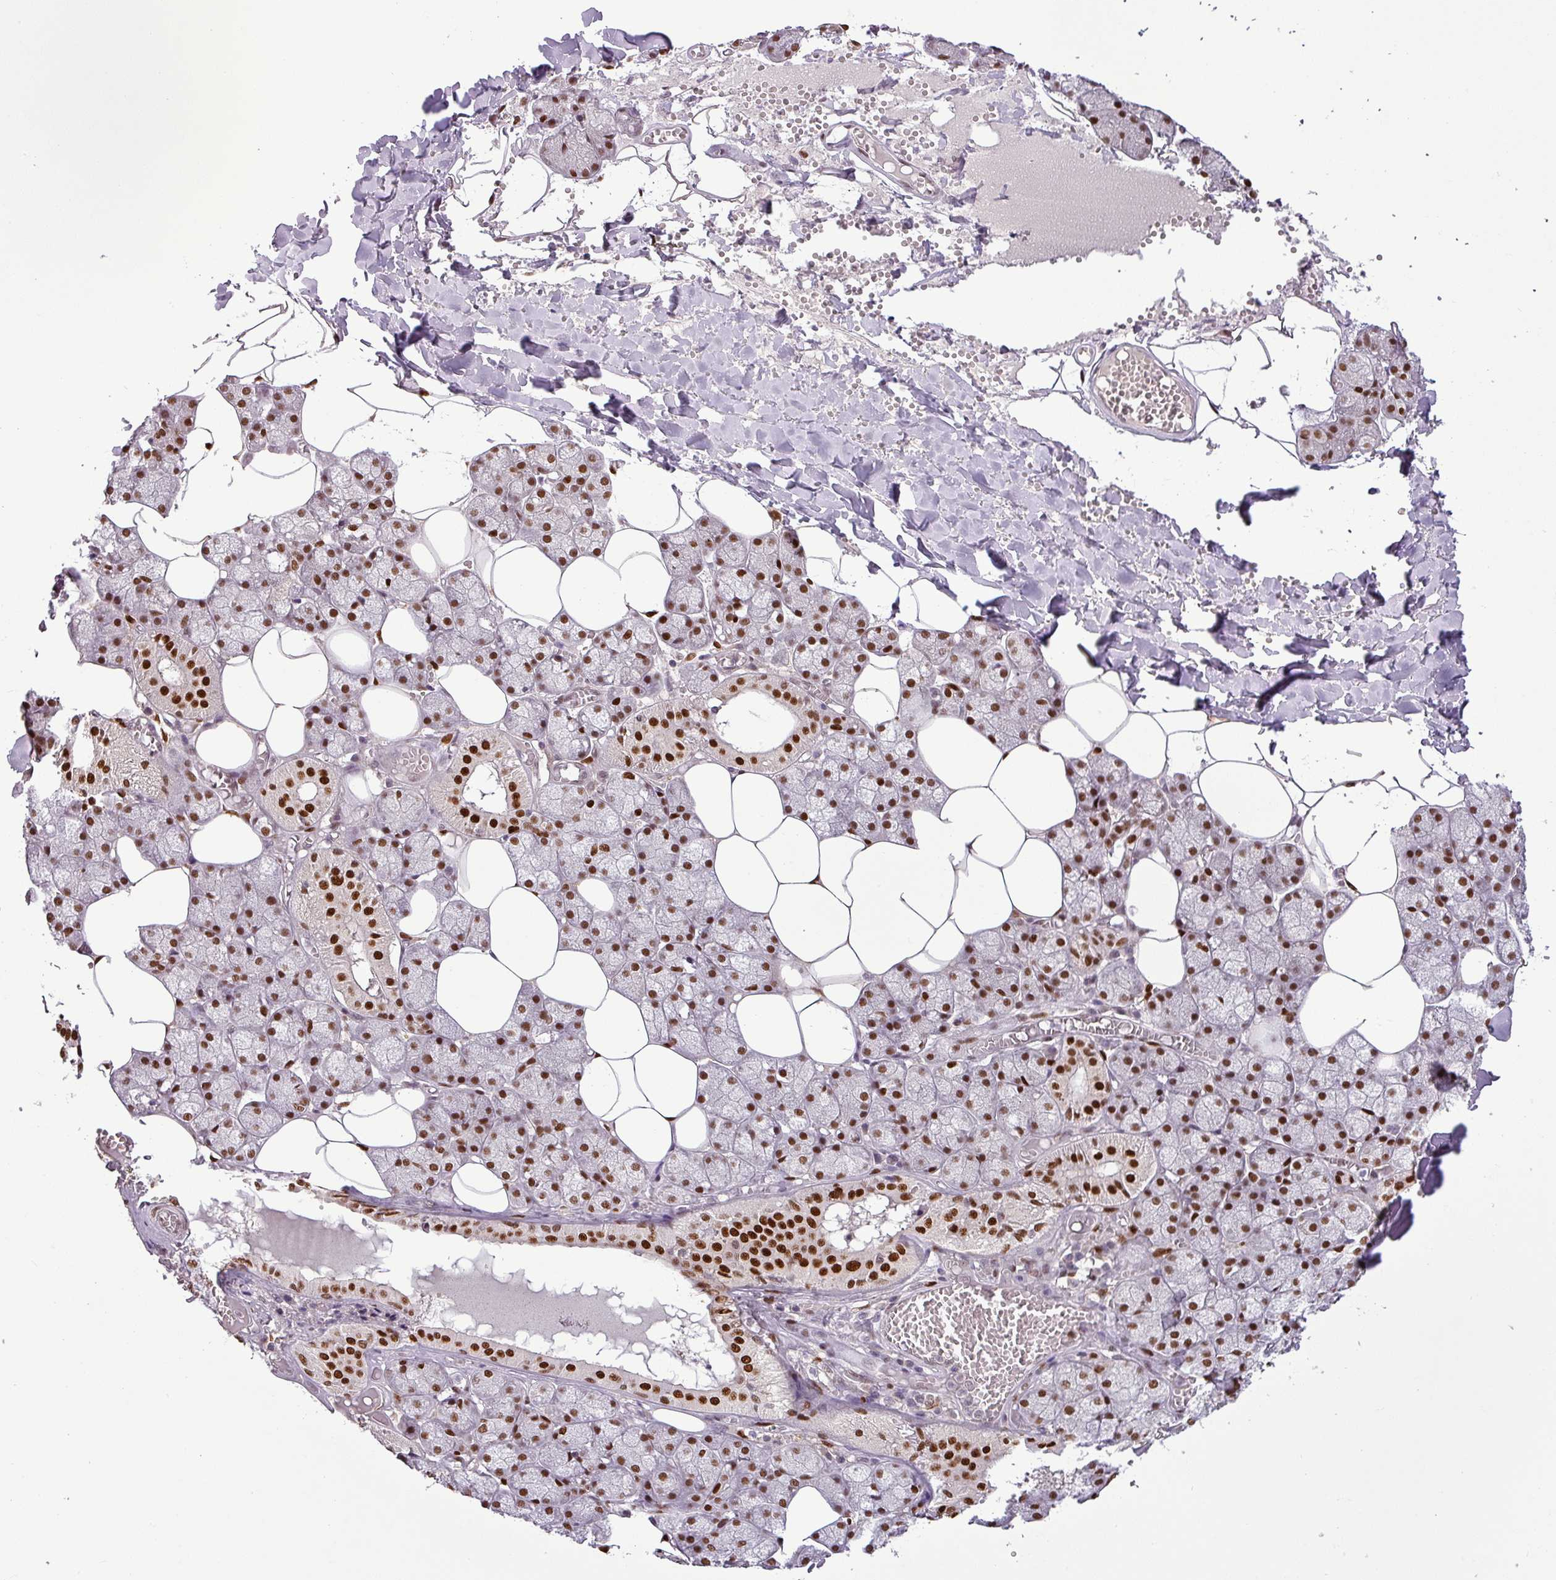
{"staining": {"intensity": "strong", "quantity": ">75%", "location": "nuclear"}, "tissue": "salivary gland", "cell_type": "Glandular cells", "image_type": "normal", "snomed": [{"axis": "morphology", "description": "Normal tissue, NOS"}, {"axis": "topography", "description": "Salivary gland"}], "caption": "A high-resolution histopathology image shows immunohistochemistry staining of benign salivary gland, which shows strong nuclear staining in about >75% of glandular cells.", "gene": "IRF2BPL", "patient": {"sex": "male", "age": 62}}